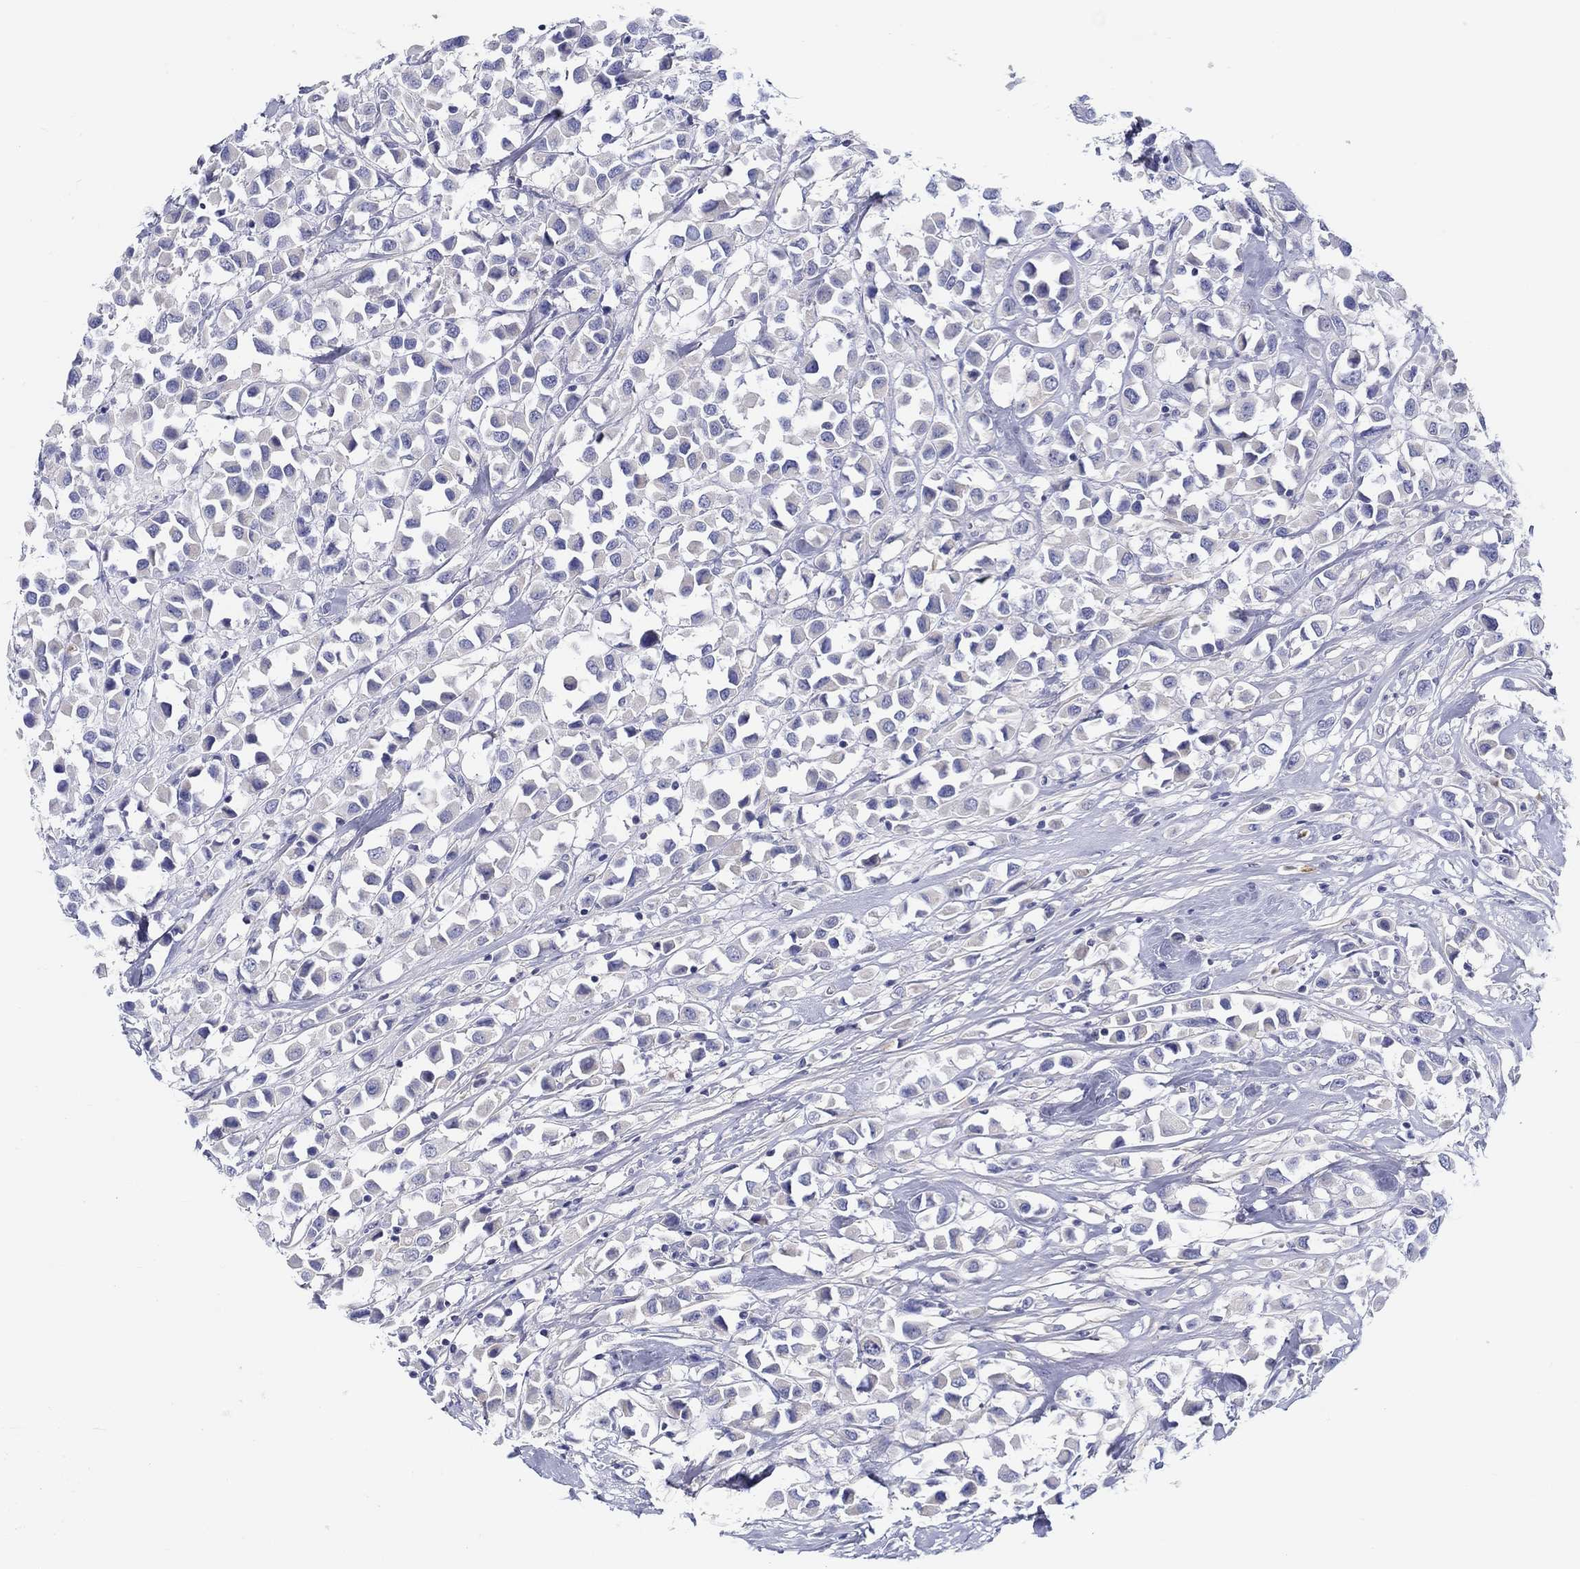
{"staining": {"intensity": "negative", "quantity": "none", "location": "none"}, "tissue": "breast cancer", "cell_type": "Tumor cells", "image_type": "cancer", "snomed": [{"axis": "morphology", "description": "Duct carcinoma"}, {"axis": "topography", "description": "Breast"}], "caption": "Immunohistochemical staining of breast intraductal carcinoma reveals no significant staining in tumor cells.", "gene": "HAPLN4", "patient": {"sex": "female", "age": 61}}